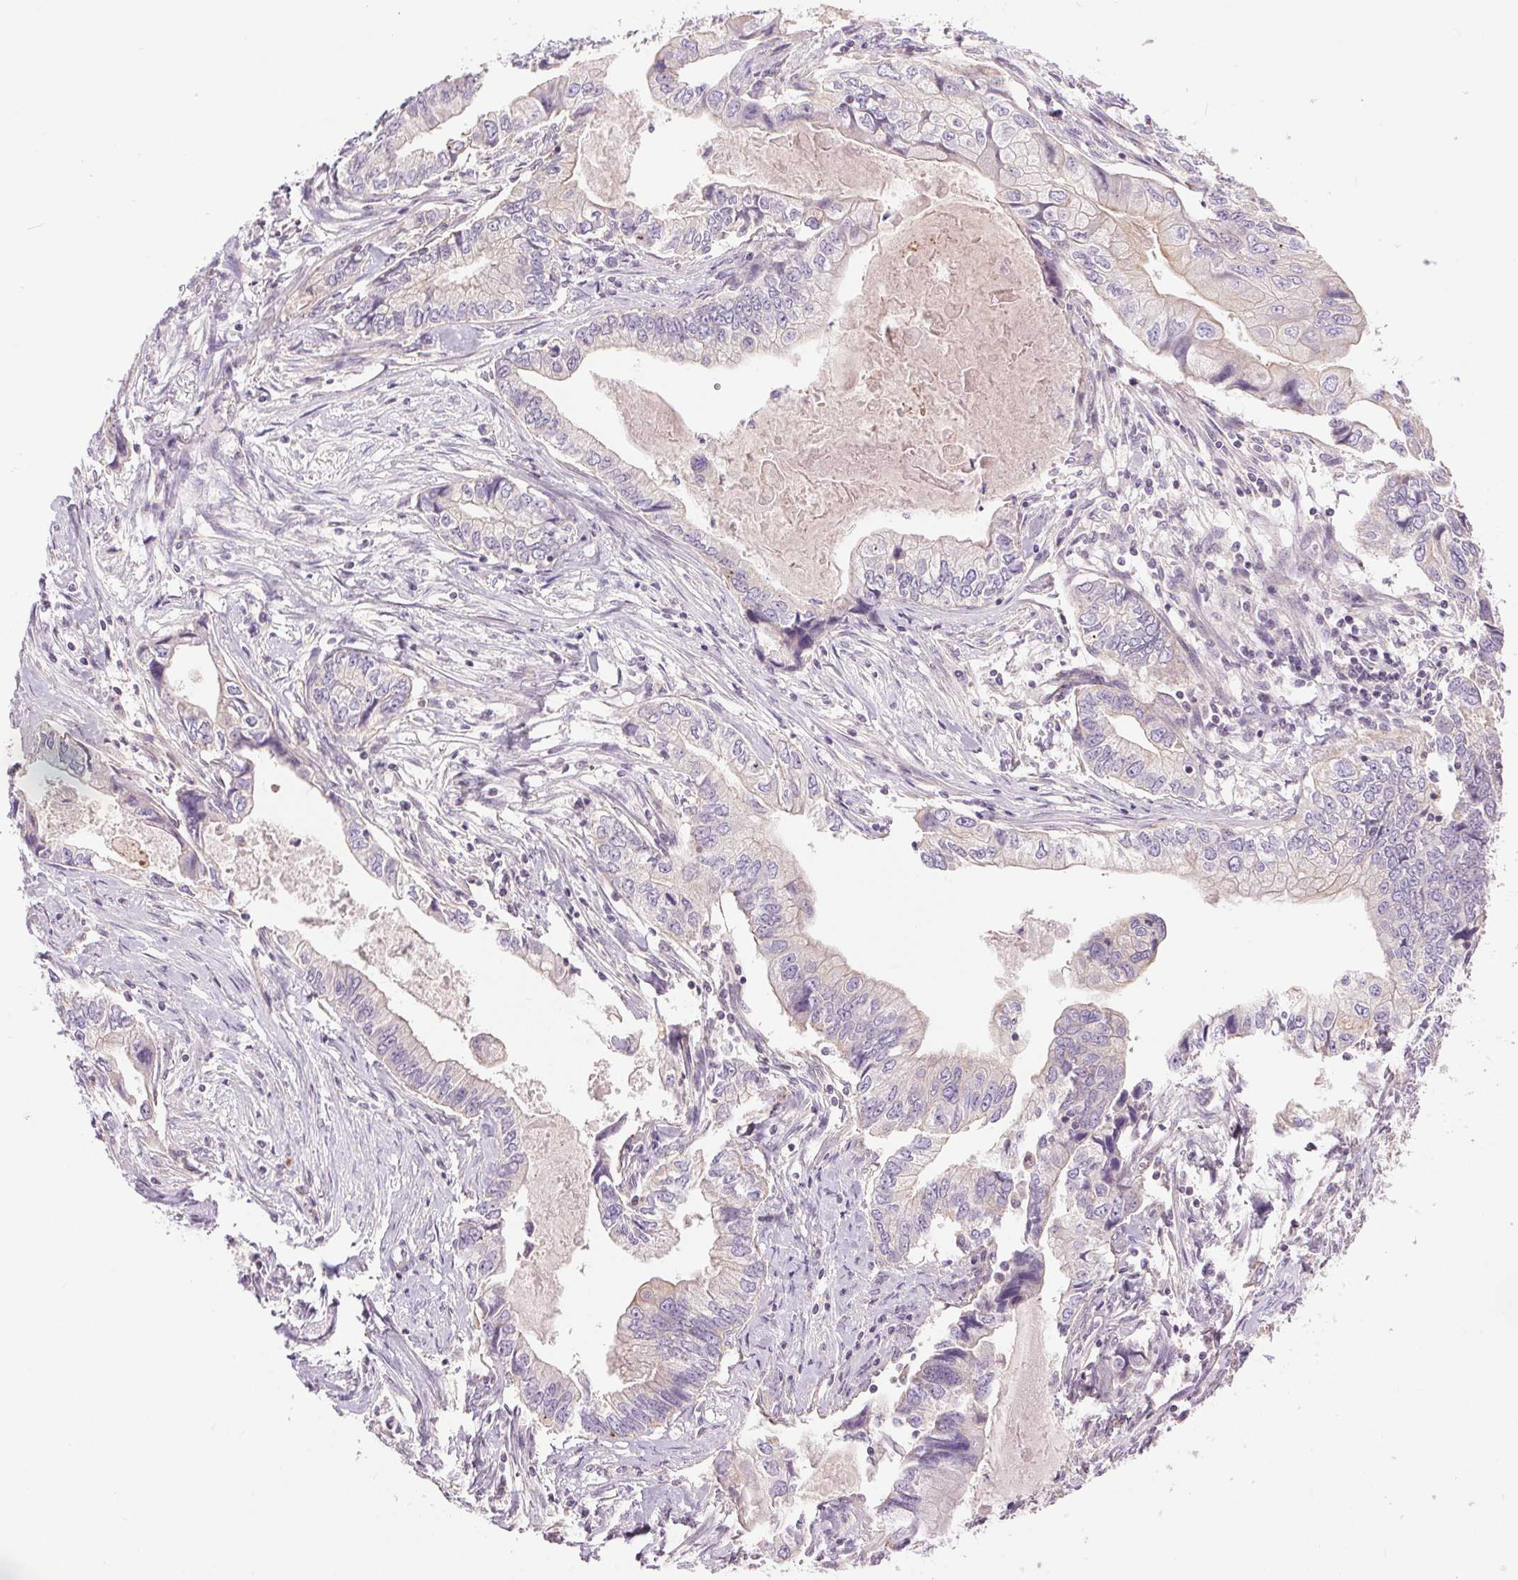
{"staining": {"intensity": "weak", "quantity": "<25%", "location": "cytoplasmic/membranous"}, "tissue": "stomach cancer", "cell_type": "Tumor cells", "image_type": "cancer", "snomed": [{"axis": "morphology", "description": "Adenocarcinoma, NOS"}, {"axis": "topography", "description": "Pancreas"}, {"axis": "topography", "description": "Stomach, upper"}], "caption": "Immunohistochemical staining of stomach cancer reveals no significant expression in tumor cells. (DAB immunohistochemistry, high magnification).", "gene": "CTNNA3", "patient": {"sex": "male", "age": 77}}